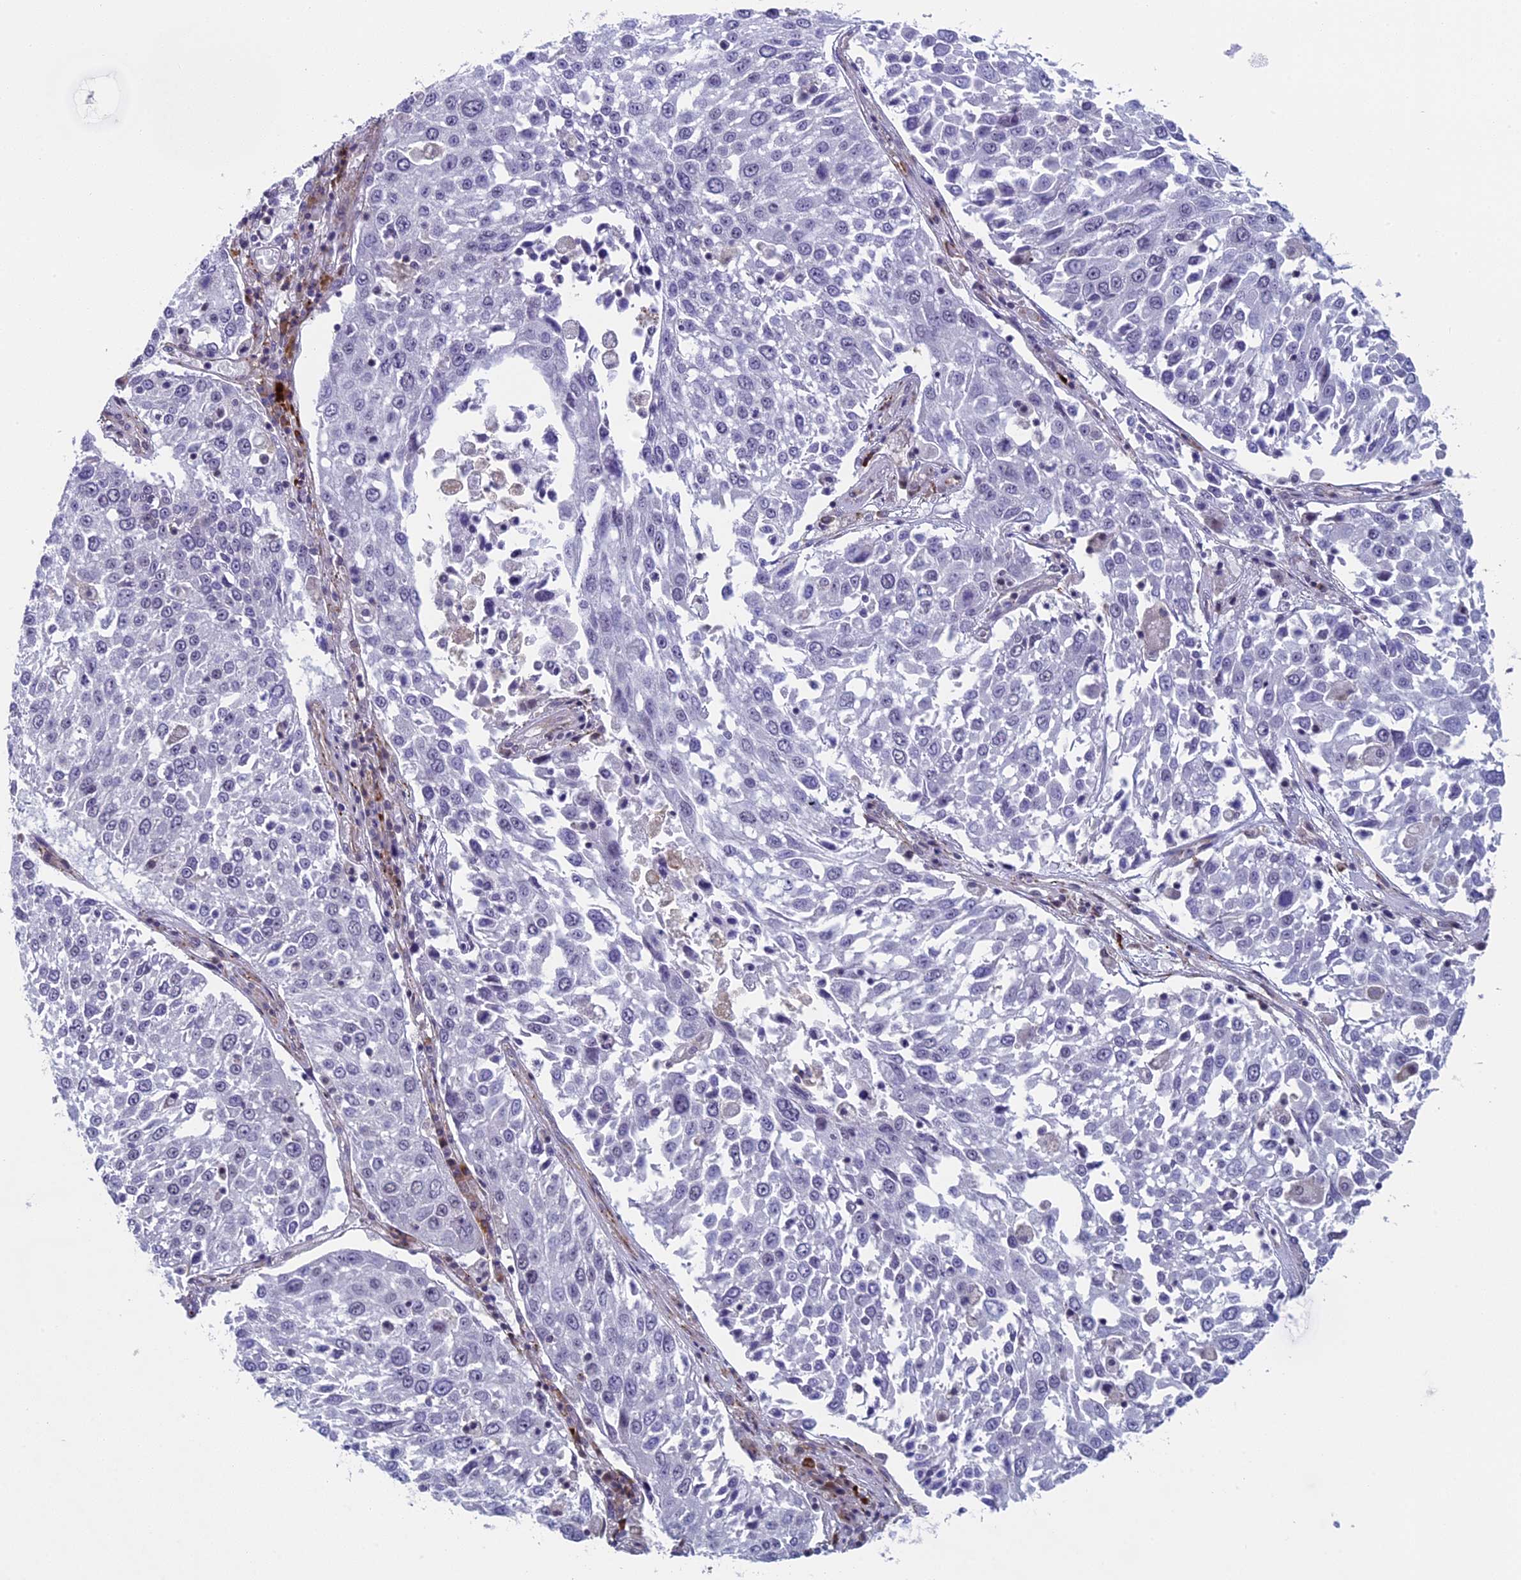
{"staining": {"intensity": "negative", "quantity": "none", "location": "none"}, "tissue": "lung cancer", "cell_type": "Tumor cells", "image_type": "cancer", "snomed": [{"axis": "morphology", "description": "Squamous cell carcinoma, NOS"}, {"axis": "topography", "description": "Lung"}], "caption": "There is no significant expression in tumor cells of lung cancer (squamous cell carcinoma).", "gene": "CNEP1R1", "patient": {"sex": "male", "age": 65}}